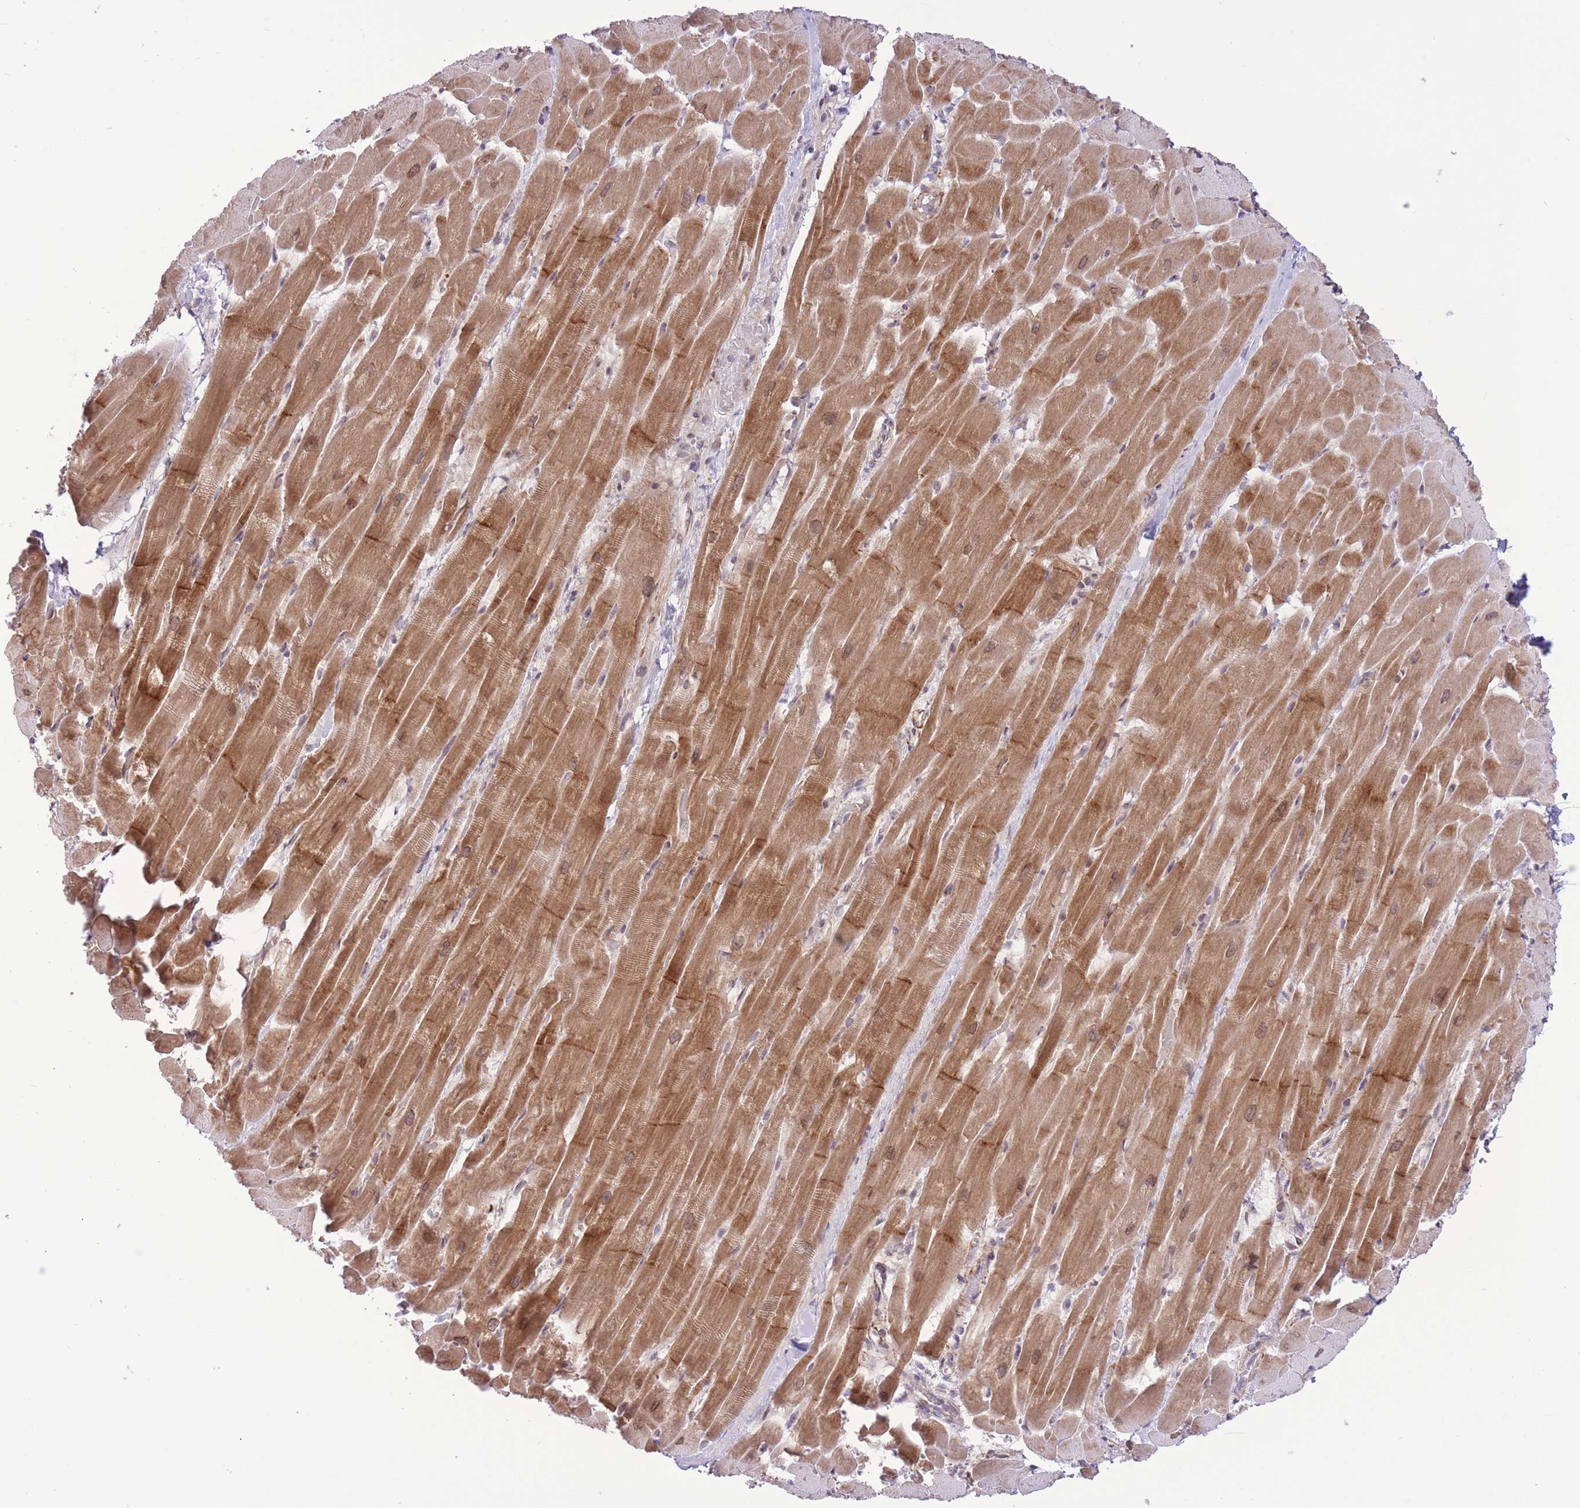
{"staining": {"intensity": "moderate", "quantity": ">75%", "location": "cytoplasmic/membranous"}, "tissue": "heart muscle", "cell_type": "Cardiomyocytes", "image_type": "normal", "snomed": [{"axis": "morphology", "description": "Normal tissue, NOS"}, {"axis": "topography", "description": "Heart"}], "caption": "Immunohistochemical staining of normal human heart muscle shows medium levels of moderate cytoplasmic/membranous expression in about >75% of cardiomyocytes.", "gene": "ZBED5", "patient": {"sex": "male", "age": 37}}